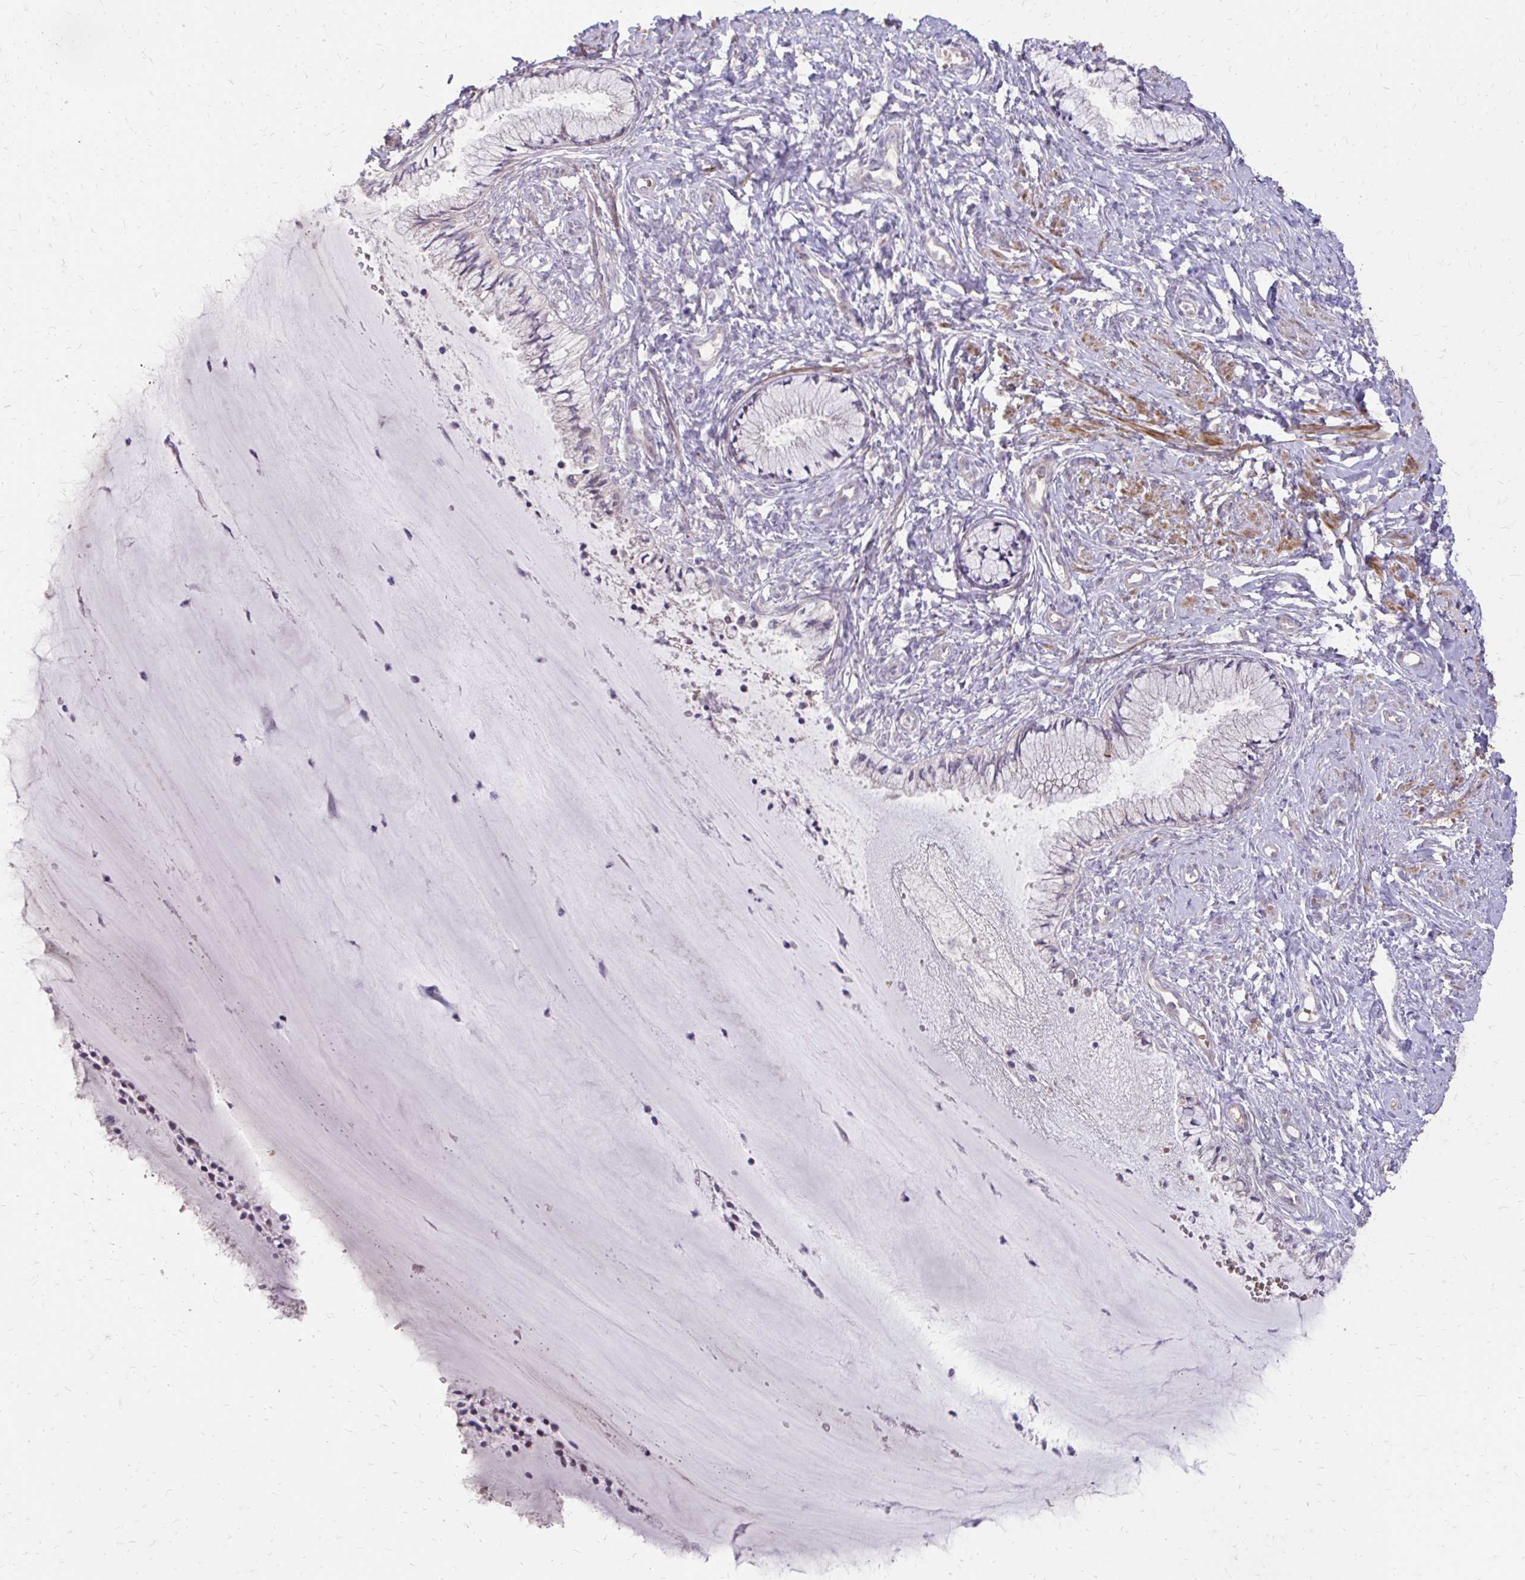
{"staining": {"intensity": "negative", "quantity": "none", "location": "none"}, "tissue": "cervix", "cell_type": "Glandular cells", "image_type": "normal", "snomed": [{"axis": "morphology", "description": "Normal tissue, NOS"}, {"axis": "topography", "description": "Cervix"}], "caption": "A high-resolution photomicrograph shows IHC staining of unremarkable cervix, which demonstrates no significant staining in glandular cells.", "gene": "MYORG", "patient": {"sex": "female", "age": 37}}